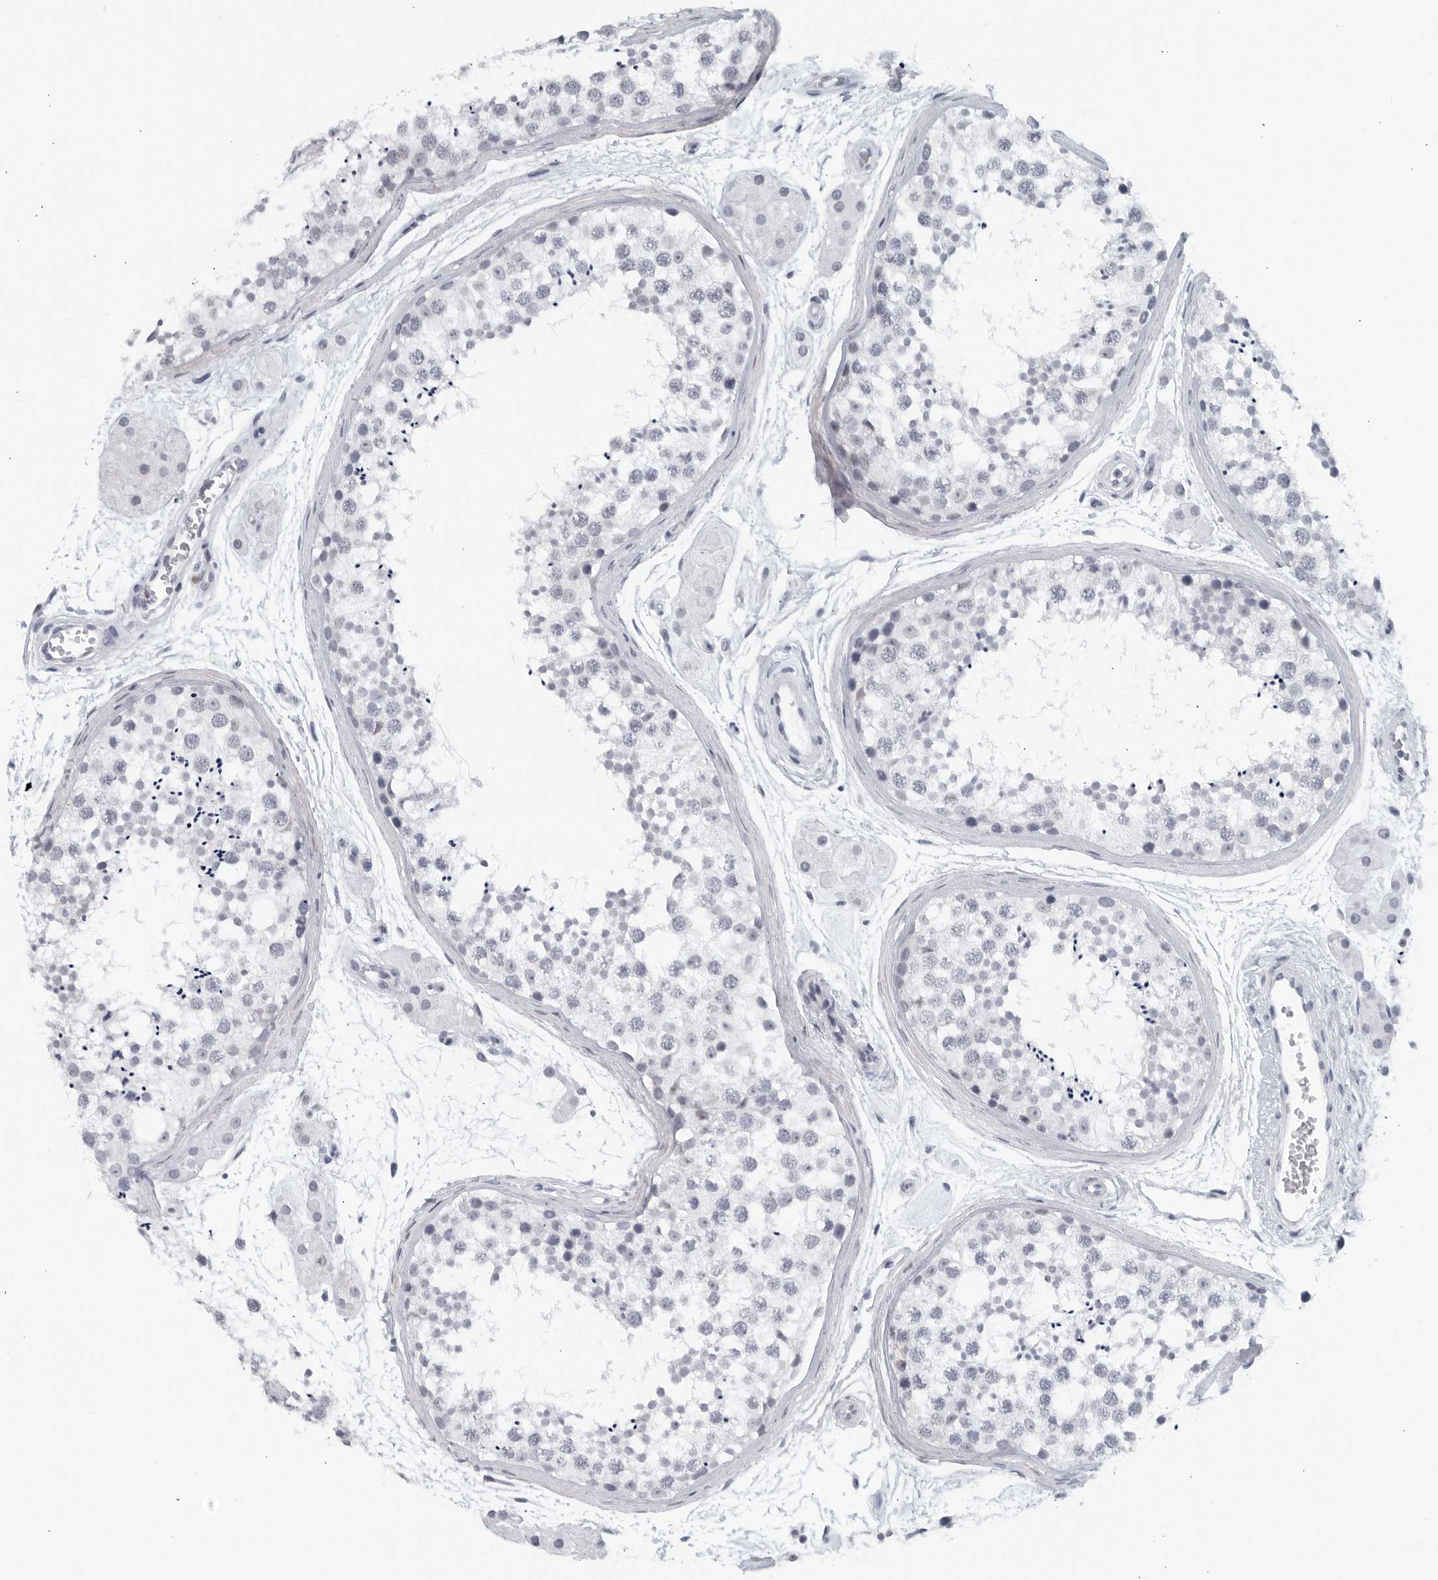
{"staining": {"intensity": "negative", "quantity": "none", "location": "none"}, "tissue": "testis", "cell_type": "Cells in seminiferous ducts", "image_type": "normal", "snomed": [{"axis": "morphology", "description": "Normal tissue, NOS"}, {"axis": "topography", "description": "Testis"}], "caption": "Immunohistochemistry (IHC) image of normal testis stained for a protein (brown), which exhibits no staining in cells in seminiferous ducts. The staining was performed using DAB to visualize the protein expression in brown, while the nuclei were stained in blue with hematoxylin (Magnification: 20x).", "gene": "KLK7", "patient": {"sex": "male", "age": 56}}